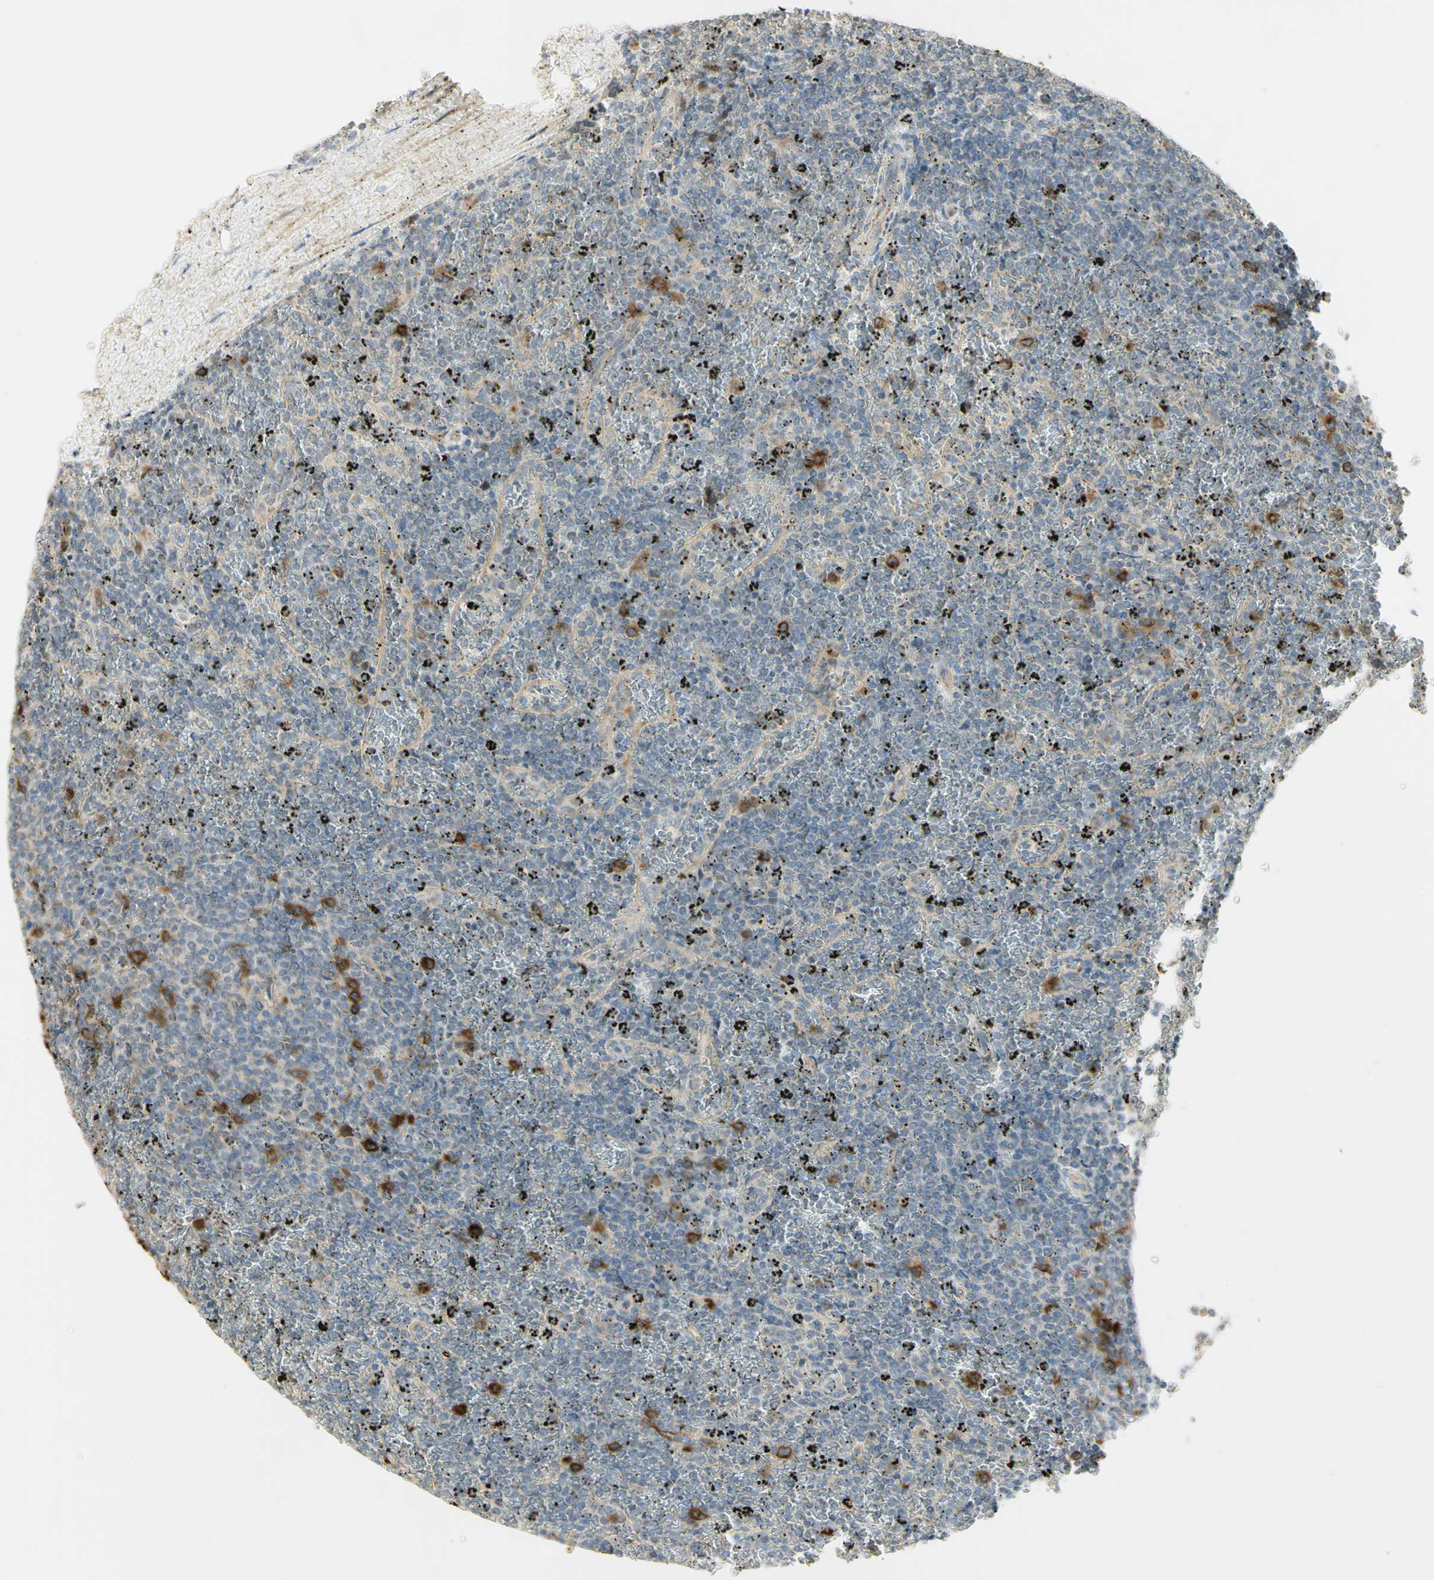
{"staining": {"intensity": "negative", "quantity": "none", "location": "none"}, "tissue": "lymphoma", "cell_type": "Tumor cells", "image_type": "cancer", "snomed": [{"axis": "morphology", "description": "Malignant lymphoma, non-Hodgkin's type, Low grade"}, {"axis": "topography", "description": "Spleen"}], "caption": "Human lymphoma stained for a protein using immunohistochemistry (IHC) reveals no positivity in tumor cells.", "gene": "KIF11", "patient": {"sex": "female", "age": 77}}